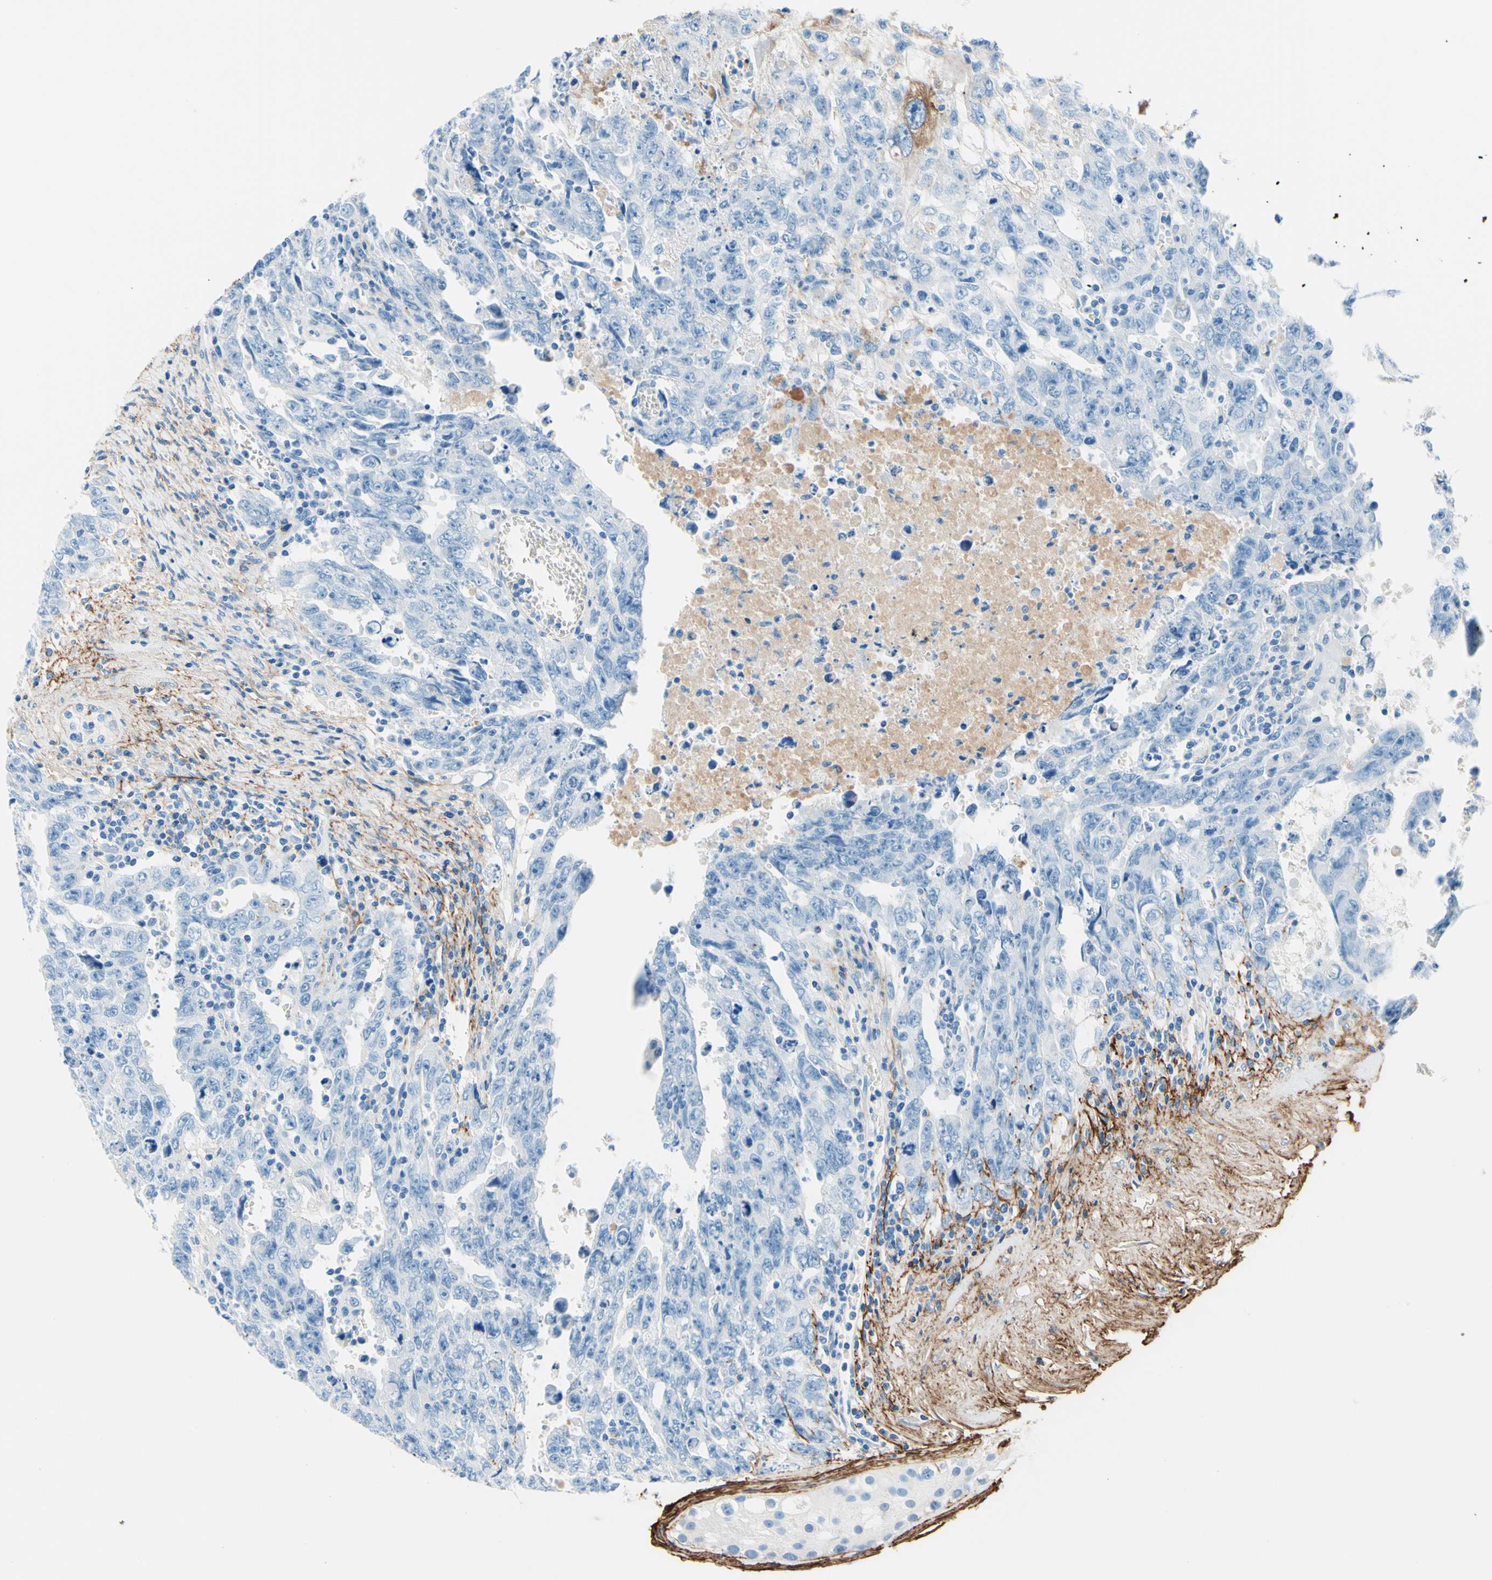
{"staining": {"intensity": "negative", "quantity": "none", "location": "none"}, "tissue": "testis cancer", "cell_type": "Tumor cells", "image_type": "cancer", "snomed": [{"axis": "morphology", "description": "Carcinoma, Embryonal, NOS"}, {"axis": "topography", "description": "Testis"}], "caption": "Image shows no significant protein staining in tumor cells of embryonal carcinoma (testis).", "gene": "MFAP5", "patient": {"sex": "male", "age": 28}}